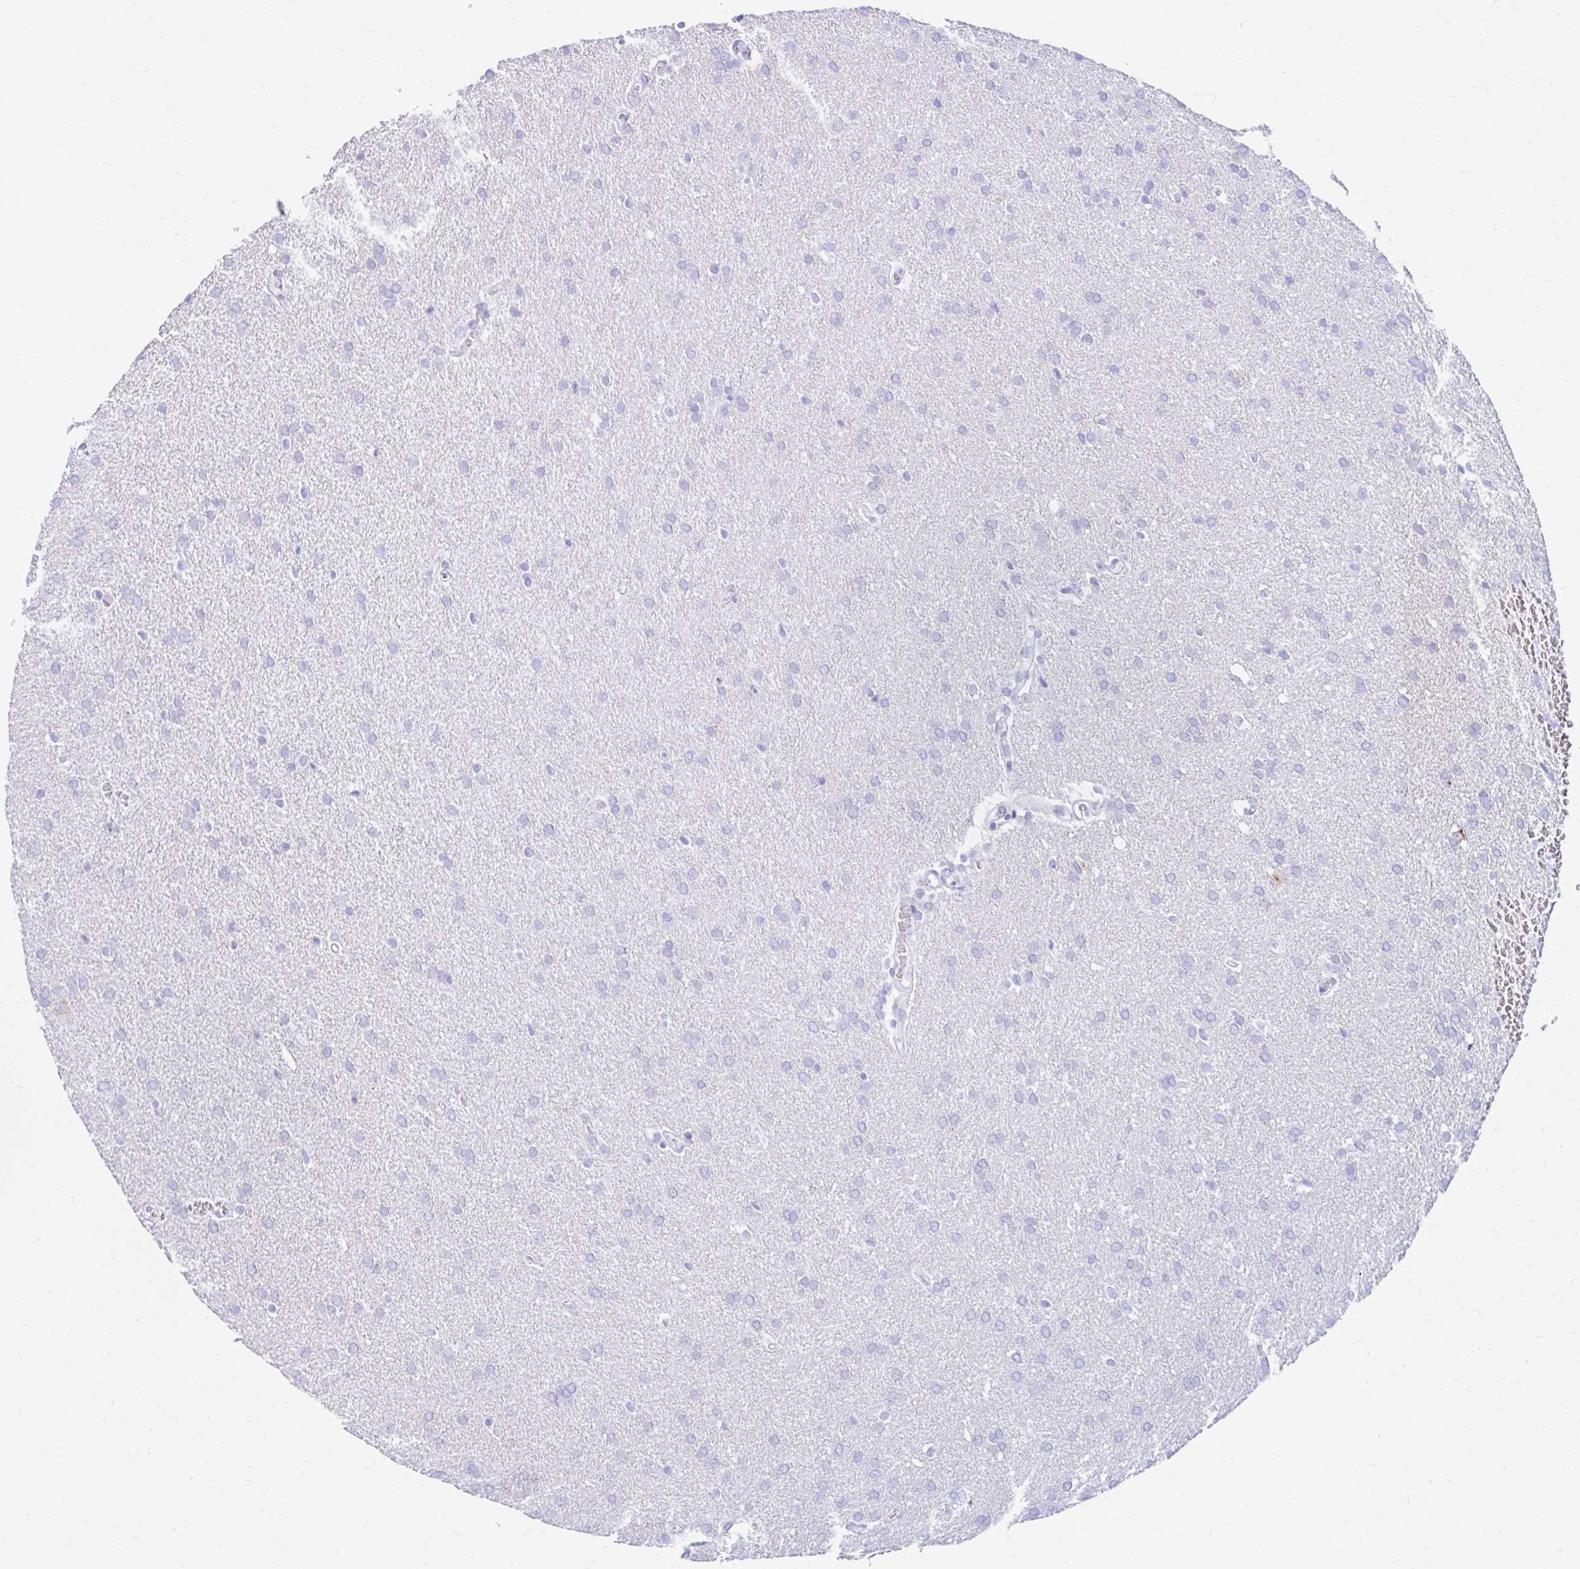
{"staining": {"intensity": "negative", "quantity": "none", "location": "none"}, "tissue": "glioma", "cell_type": "Tumor cells", "image_type": "cancer", "snomed": [{"axis": "morphology", "description": "Glioma, malignant, Low grade"}, {"axis": "topography", "description": "Brain"}], "caption": "Immunohistochemical staining of human malignant glioma (low-grade) reveals no significant staining in tumor cells.", "gene": "NSG2", "patient": {"sex": "female", "age": 33}}